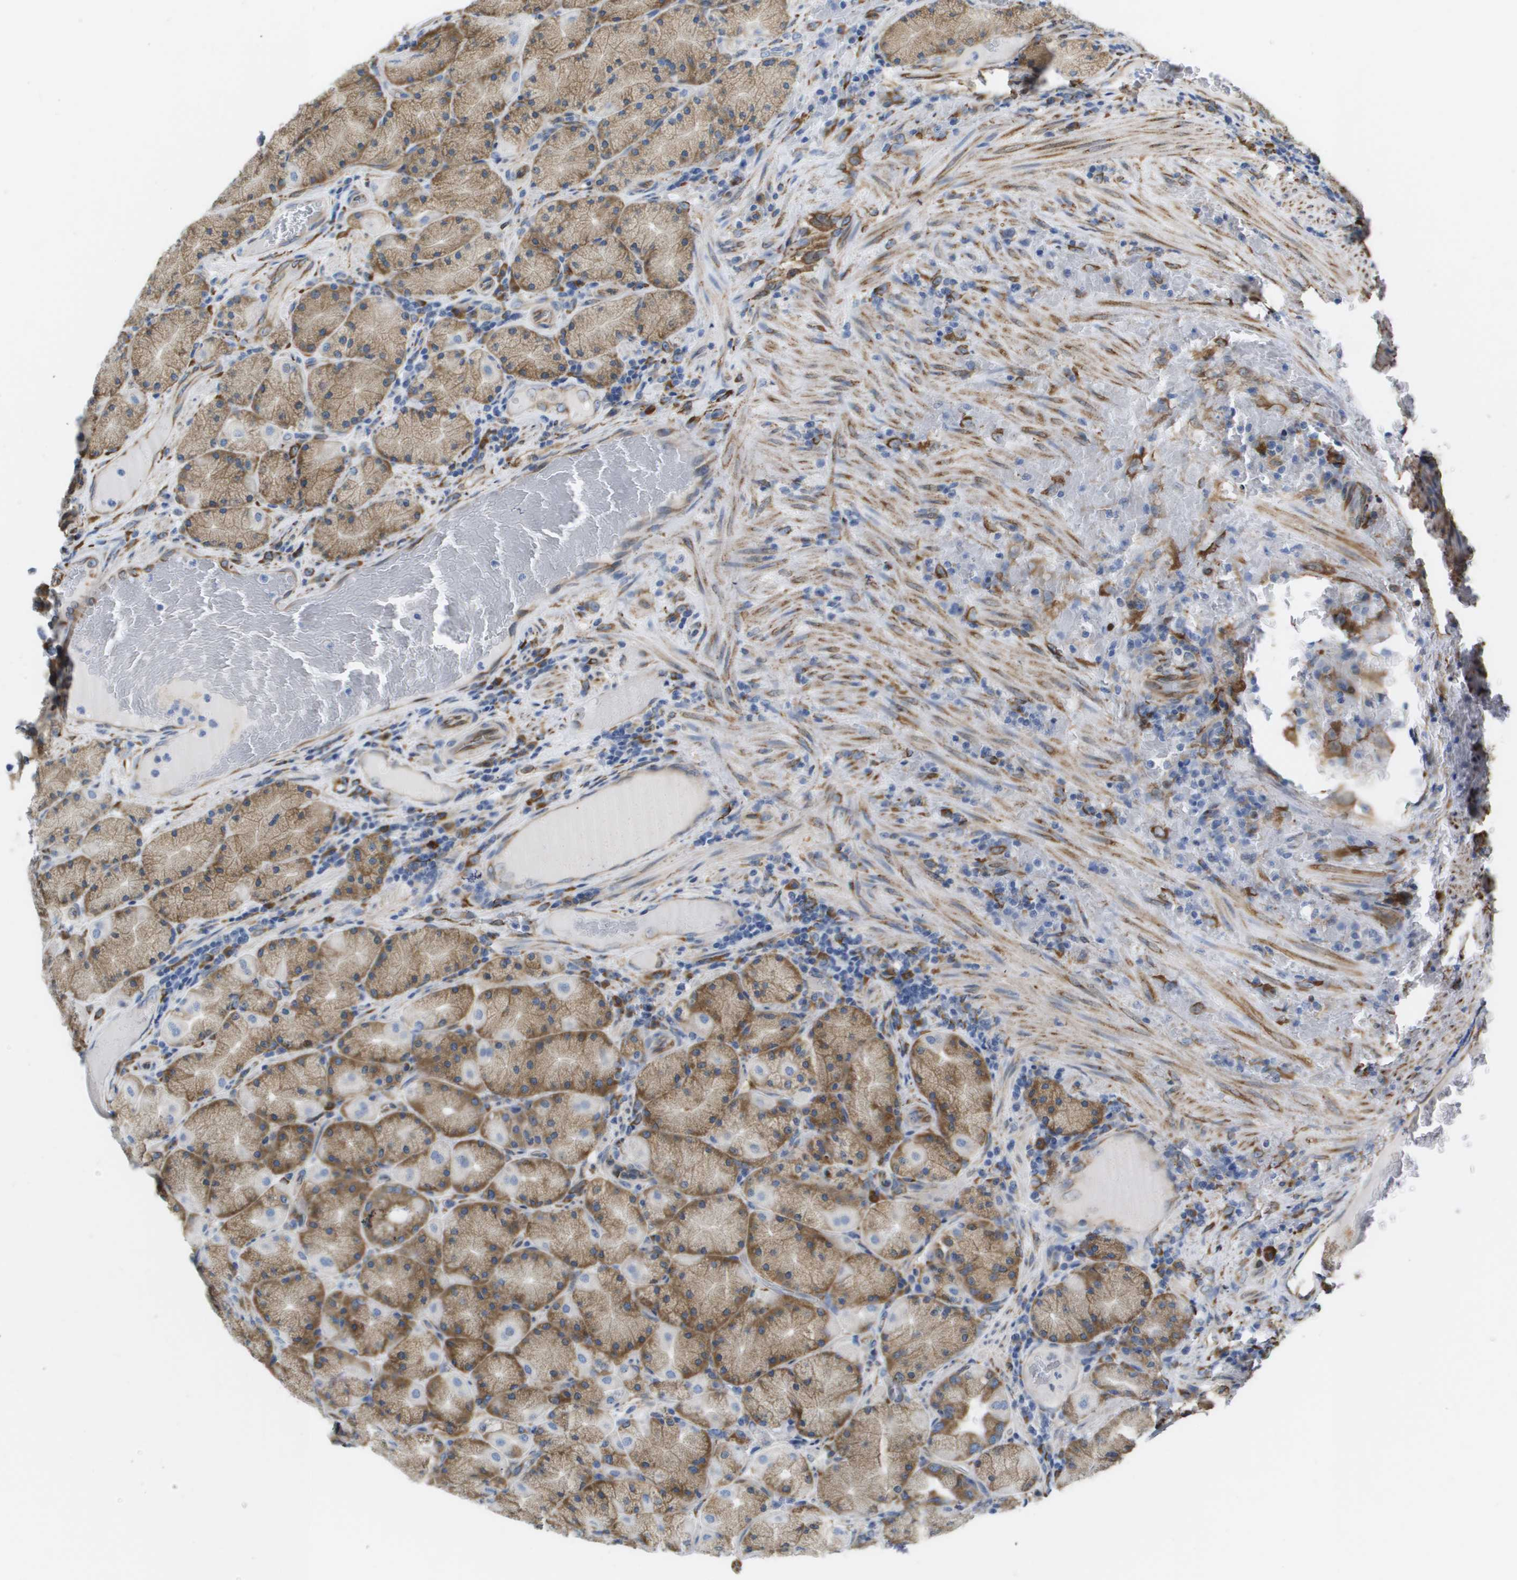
{"staining": {"intensity": "moderate", "quantity": ">75%", "location": "cytoplasmic/membranous"}, "tissue": "stomach", "cell_type": "Glandular cells", "image_type": "normal", "snomed": [{"axis": "morphology", "description": "Normal tissue, NOS"}, {"axis": "morphology", "description": "Carcinoid, malignant, NOS"}, {"axis": "topography", "description": "Stomach, upper"}], "caption": "Normal stomach reveals moderate cytoplasmic/membranous staining in approximately >75% of glandular cells.", "gene": "ST3GAL2", "patient": {"sex": "male", "age": 39}}